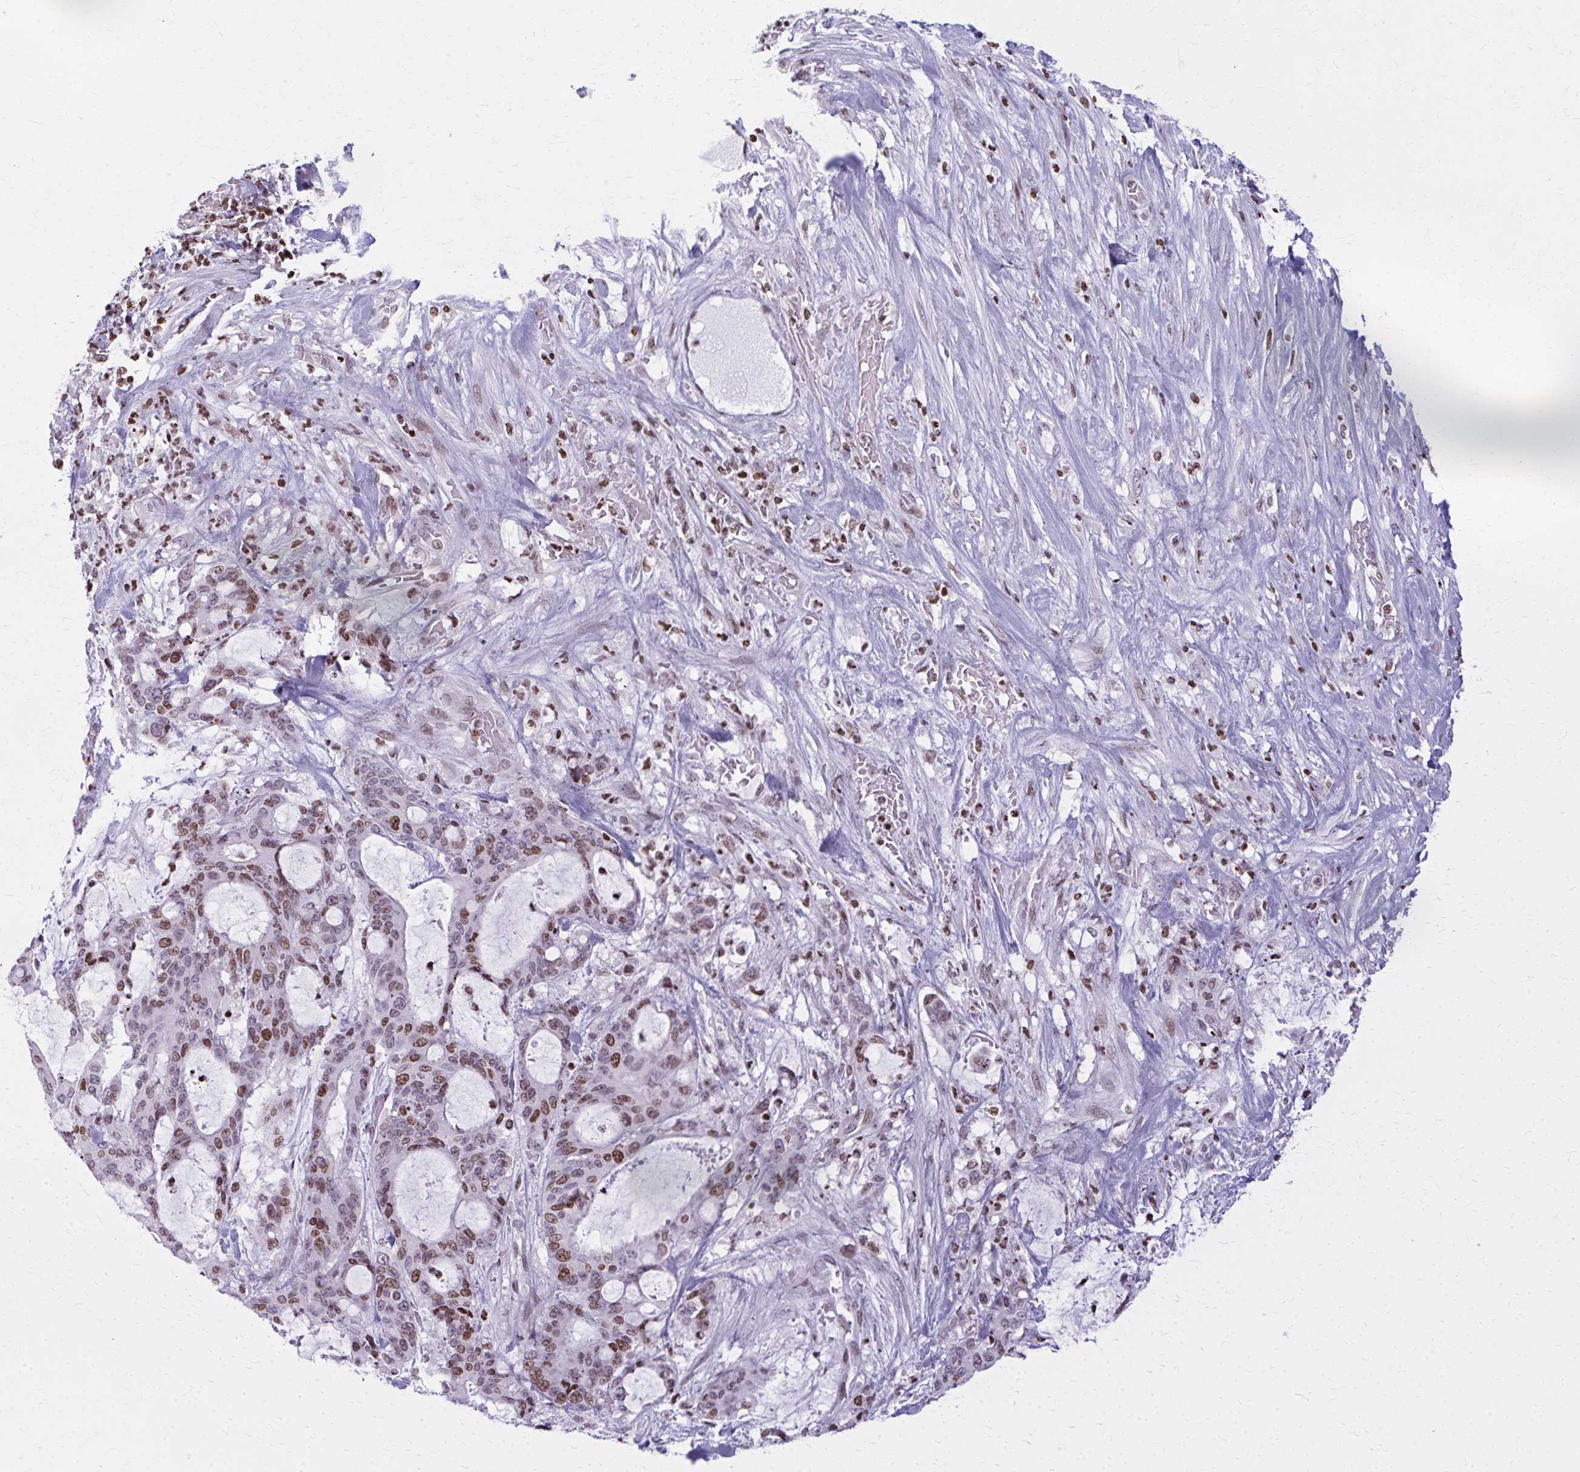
{"staining": {"intensity": "moderate", "quantity": ">75%", "location": "nuclear"}, "tissue": "liver cancer", "cell_type": "Tumor cells", "image_type": "cancer", "snomed": [{"axis": "morphology", "description": "Normal tissue, NOS"}, {"axis": "morphology", "description": "Cholangiocarcinoma"}, {"axis": "topography", "description": "Liver"}, {"axis": "topography", "description": "Peripheral nerve tissue"}], "caption": "Moderate nuclear protein positivity is seen in about >75% of tumor cells in liver cancer.", "gene": "AP5M1", "patient": {"sex": "female", "age": 73}}